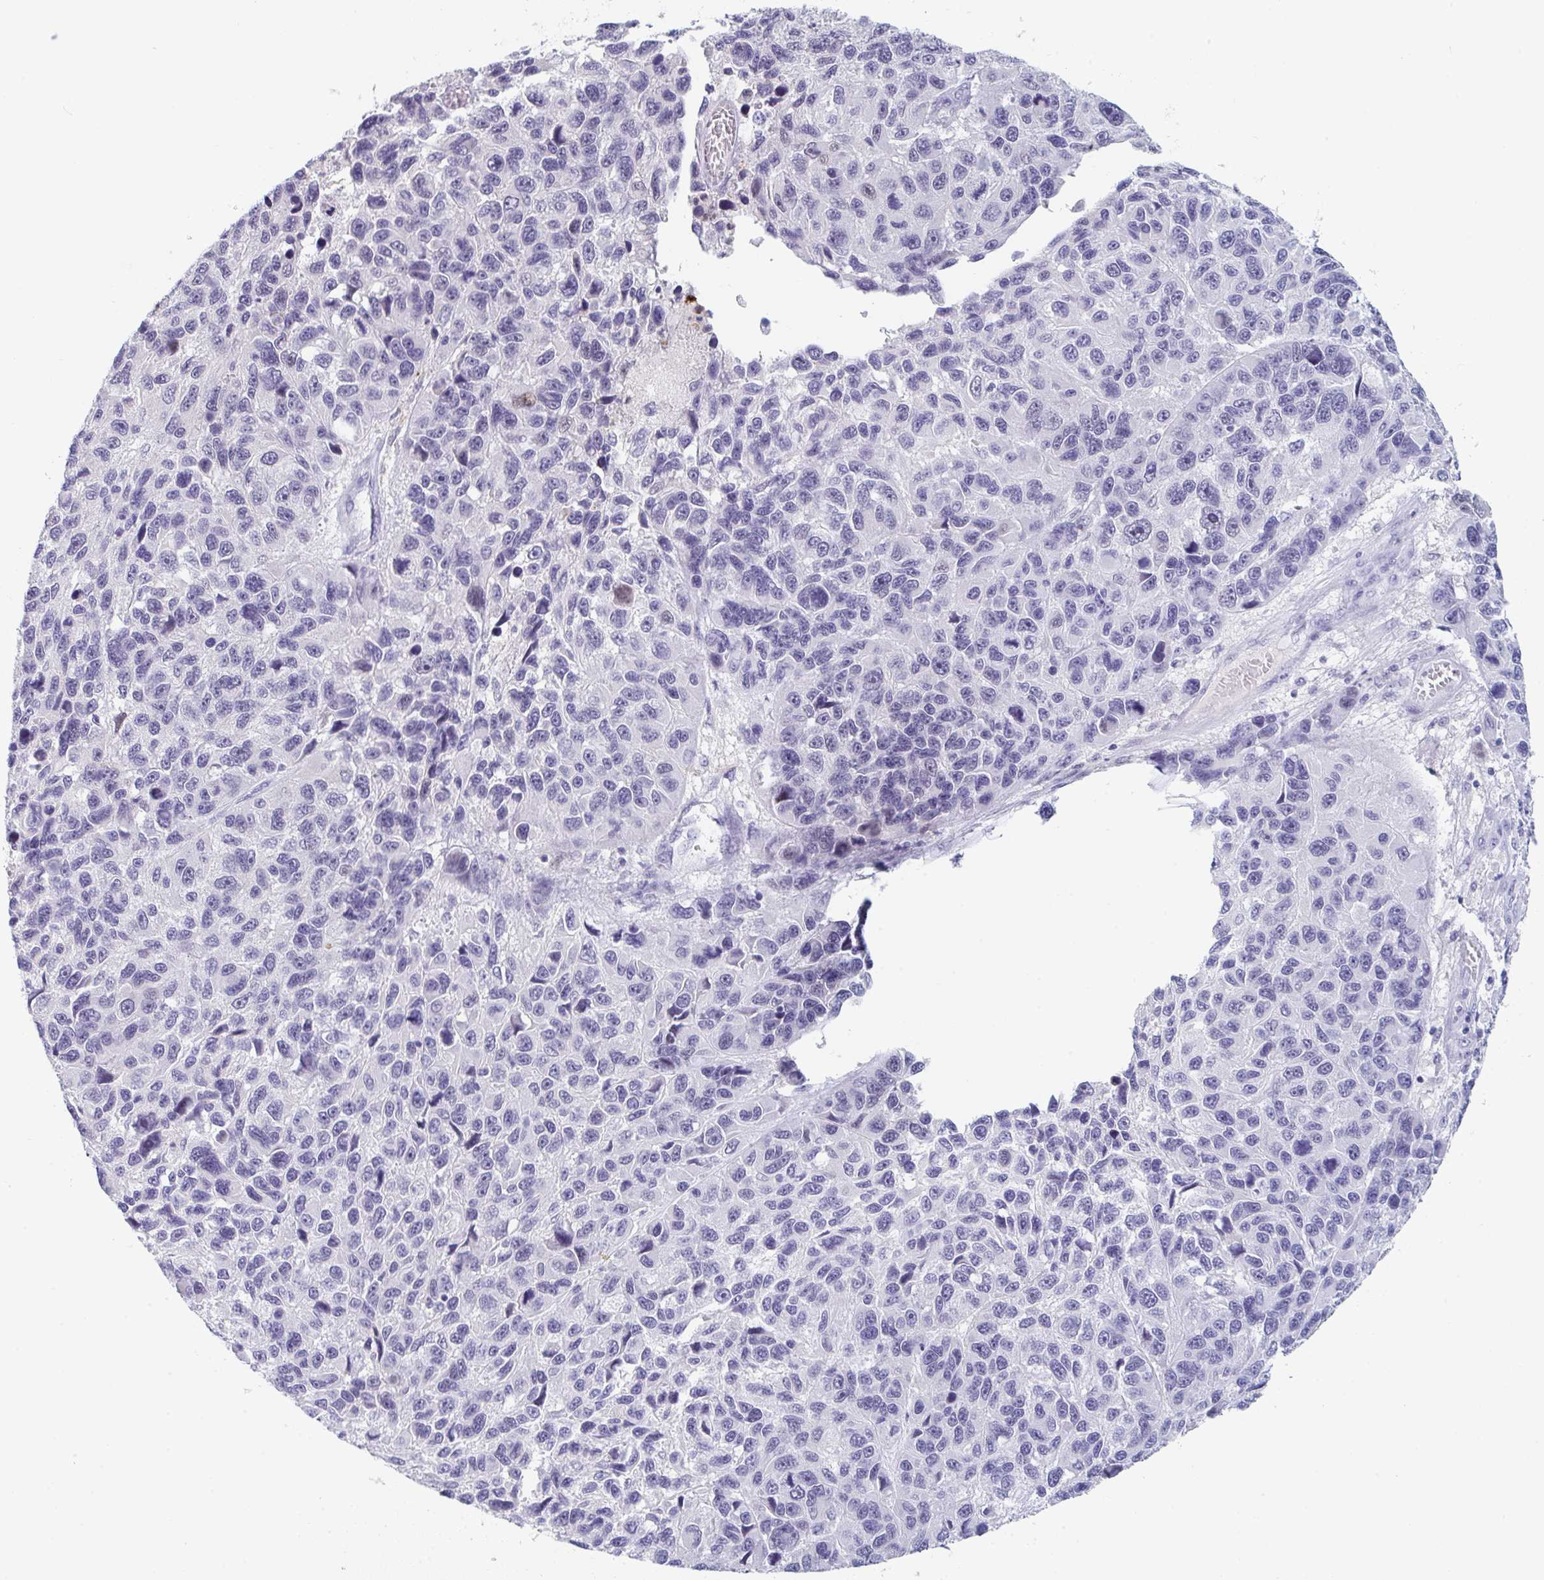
{"staining": {"intensity": "weak", "quantity": "<25%", "location": "nuclear"}, "tissue": "melanoma", "cell_type": "Tumor cells", "image_type": "cancer", "snomed": [{"axis": "morphology", "description": "Malignant melanoma, NOS"}, {"axis": "topography", "description": "Skin"}], "caption": "A high-resolution photomicrograph shows immunohistochemistry (IHC) staining of melanoma, which exhibits no significant positivity in tumor cells. The staining was performed using DAB (3,3'-diaminobenzidine) to visualize the protein expression in brown, while the nuclei were stained in blue with hematoxylin (Magnification: 20x).", "gene": "RUBCN", "patient": {"sex": "male", "age": 53}}